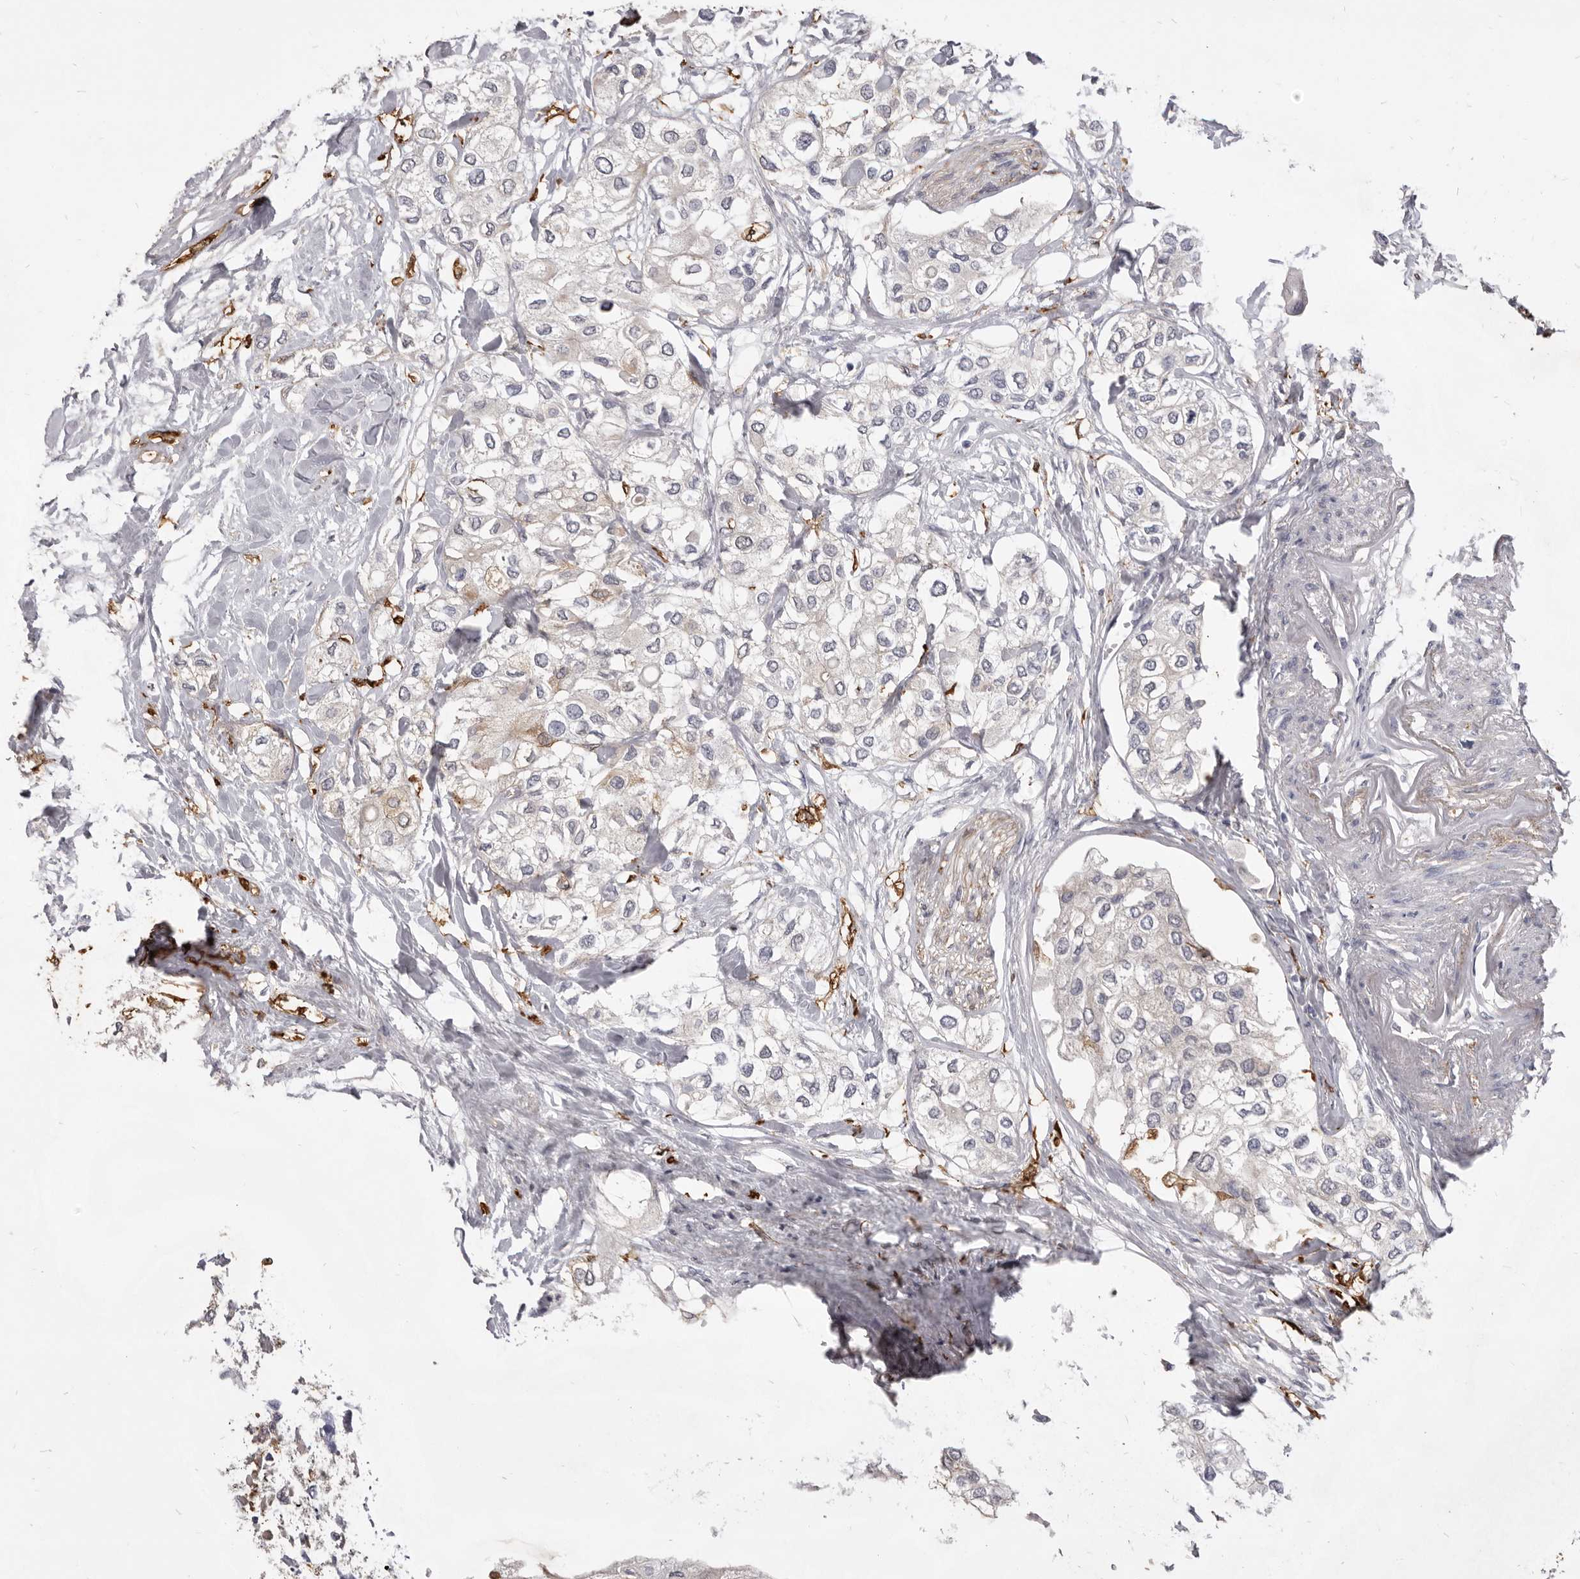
{"staining": {"intensity": "weak", "quantity": "<25%", "location": "cytoplasmic/membranous"}, "tissue": "urothelial cancer", "cell_type": "Tumor cells", "image_type": "cancer", "snomed": [{"axis": "morphology", "description": "Urothelial carcinoma, High grade"}, {"axis": "topography", "description": "Urinary bladder"}], "caption": "Urothelial cancer was stained to show a protein in brown. There is no significant positivity in tumor cells.", "gene": "VPS45", "patient": {"sex": "male", "age": 64}}